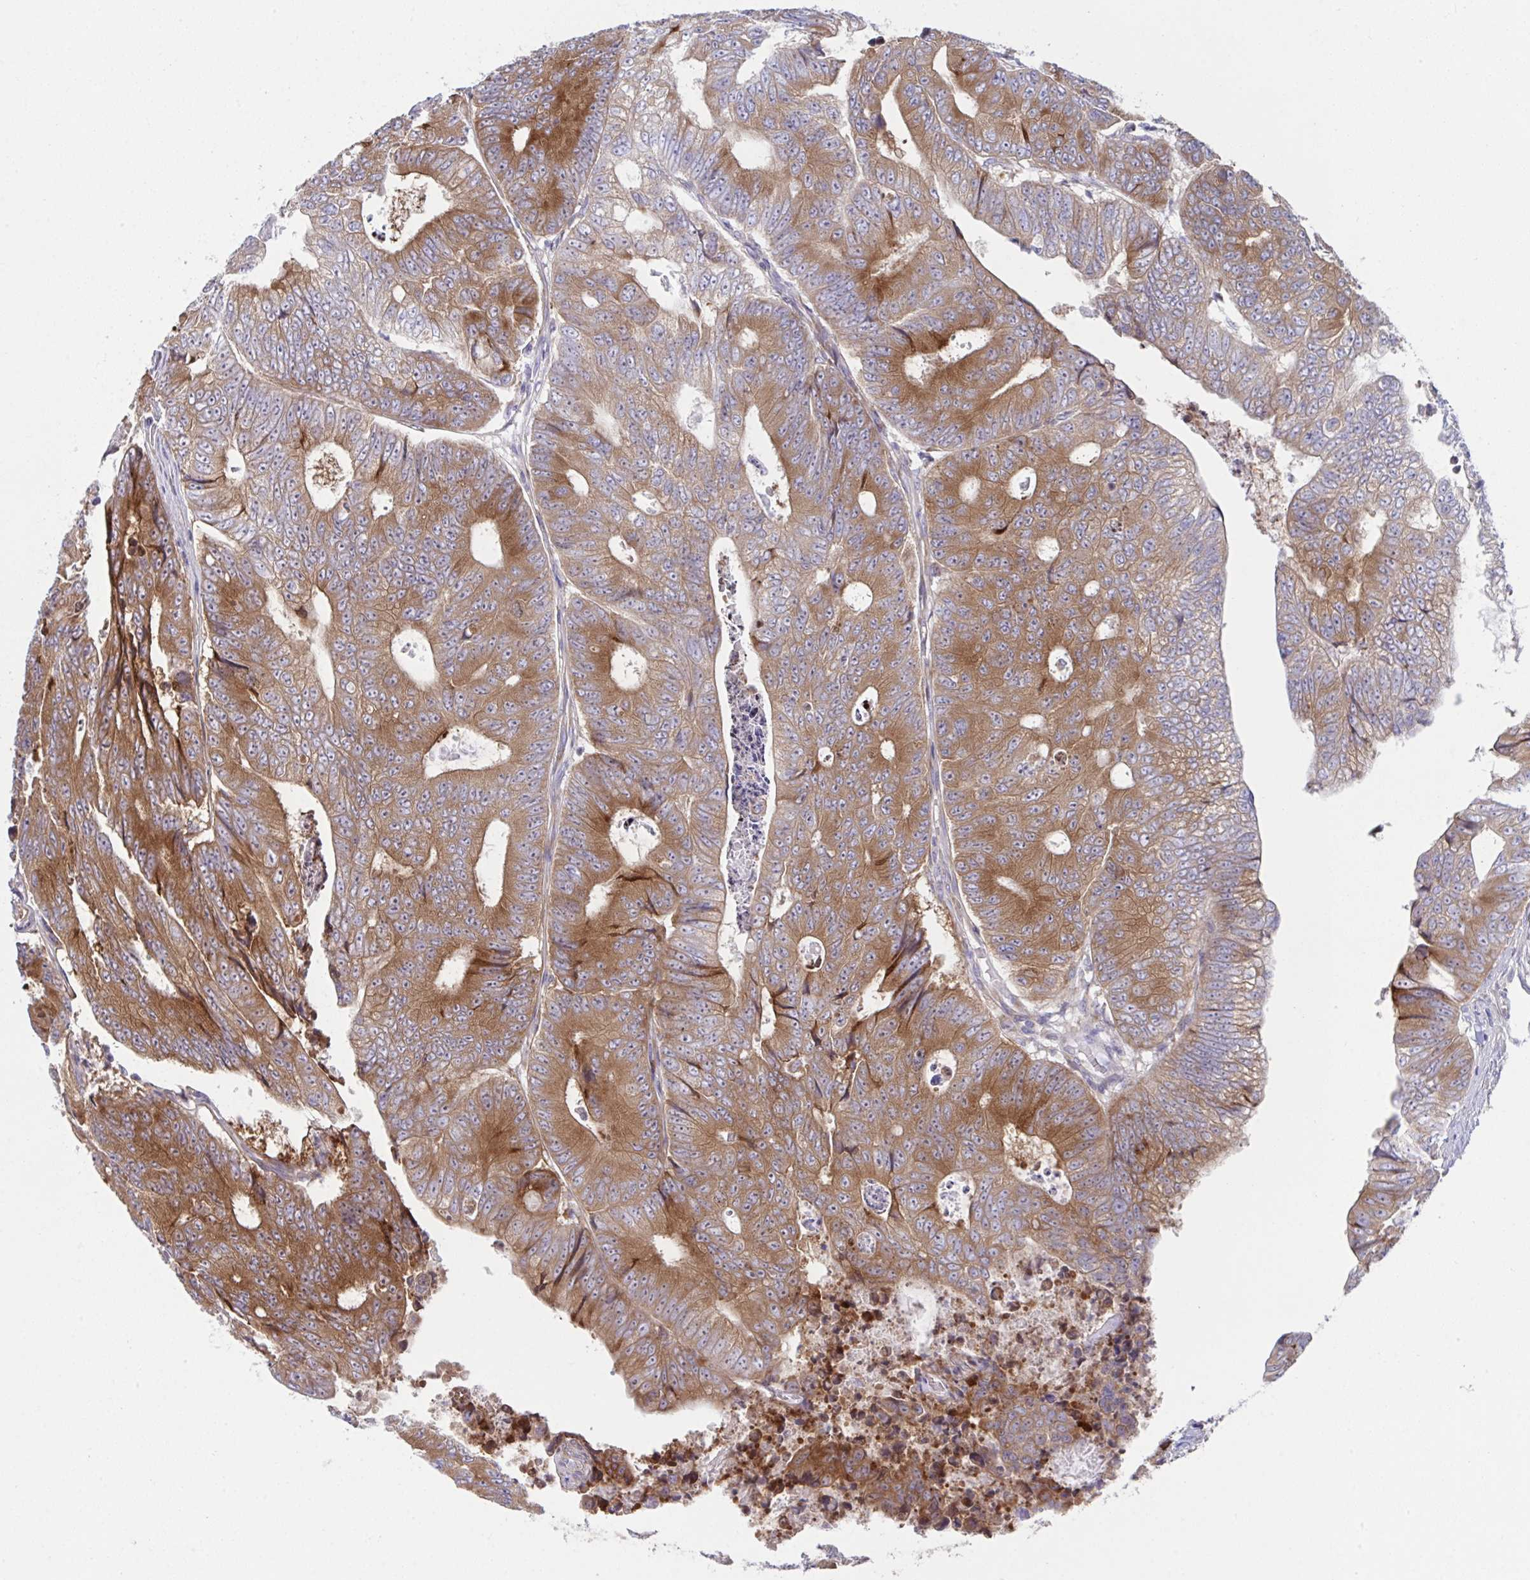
{"staining": {"intensity": "moderate", "quantity": ">75%", "location": "cytoplasmic/membranous"}, "tissue": "colorectal cancer", "cell_type": "Tumor cells", "image_type": "cancer", "snomed": [{"axis": "morphology", "description": "Adenocarcinoma, NOS"}, {"axis": "topography", "description": "Colon"}], "caption": "Protein expression by immunohistochemistry demonstrates moderate cytoplasmic/membranous positivity in about >75% of tumor cells in colorectal cancer (adenocarcinoma). The staining was performed using DAB to visualize the protein expression in brown, while the nuclei were stained in blue with hematoxylin (Magnification: 20x).", "gene": "FAU", "patient": {"sex": "female", "age": 48}}